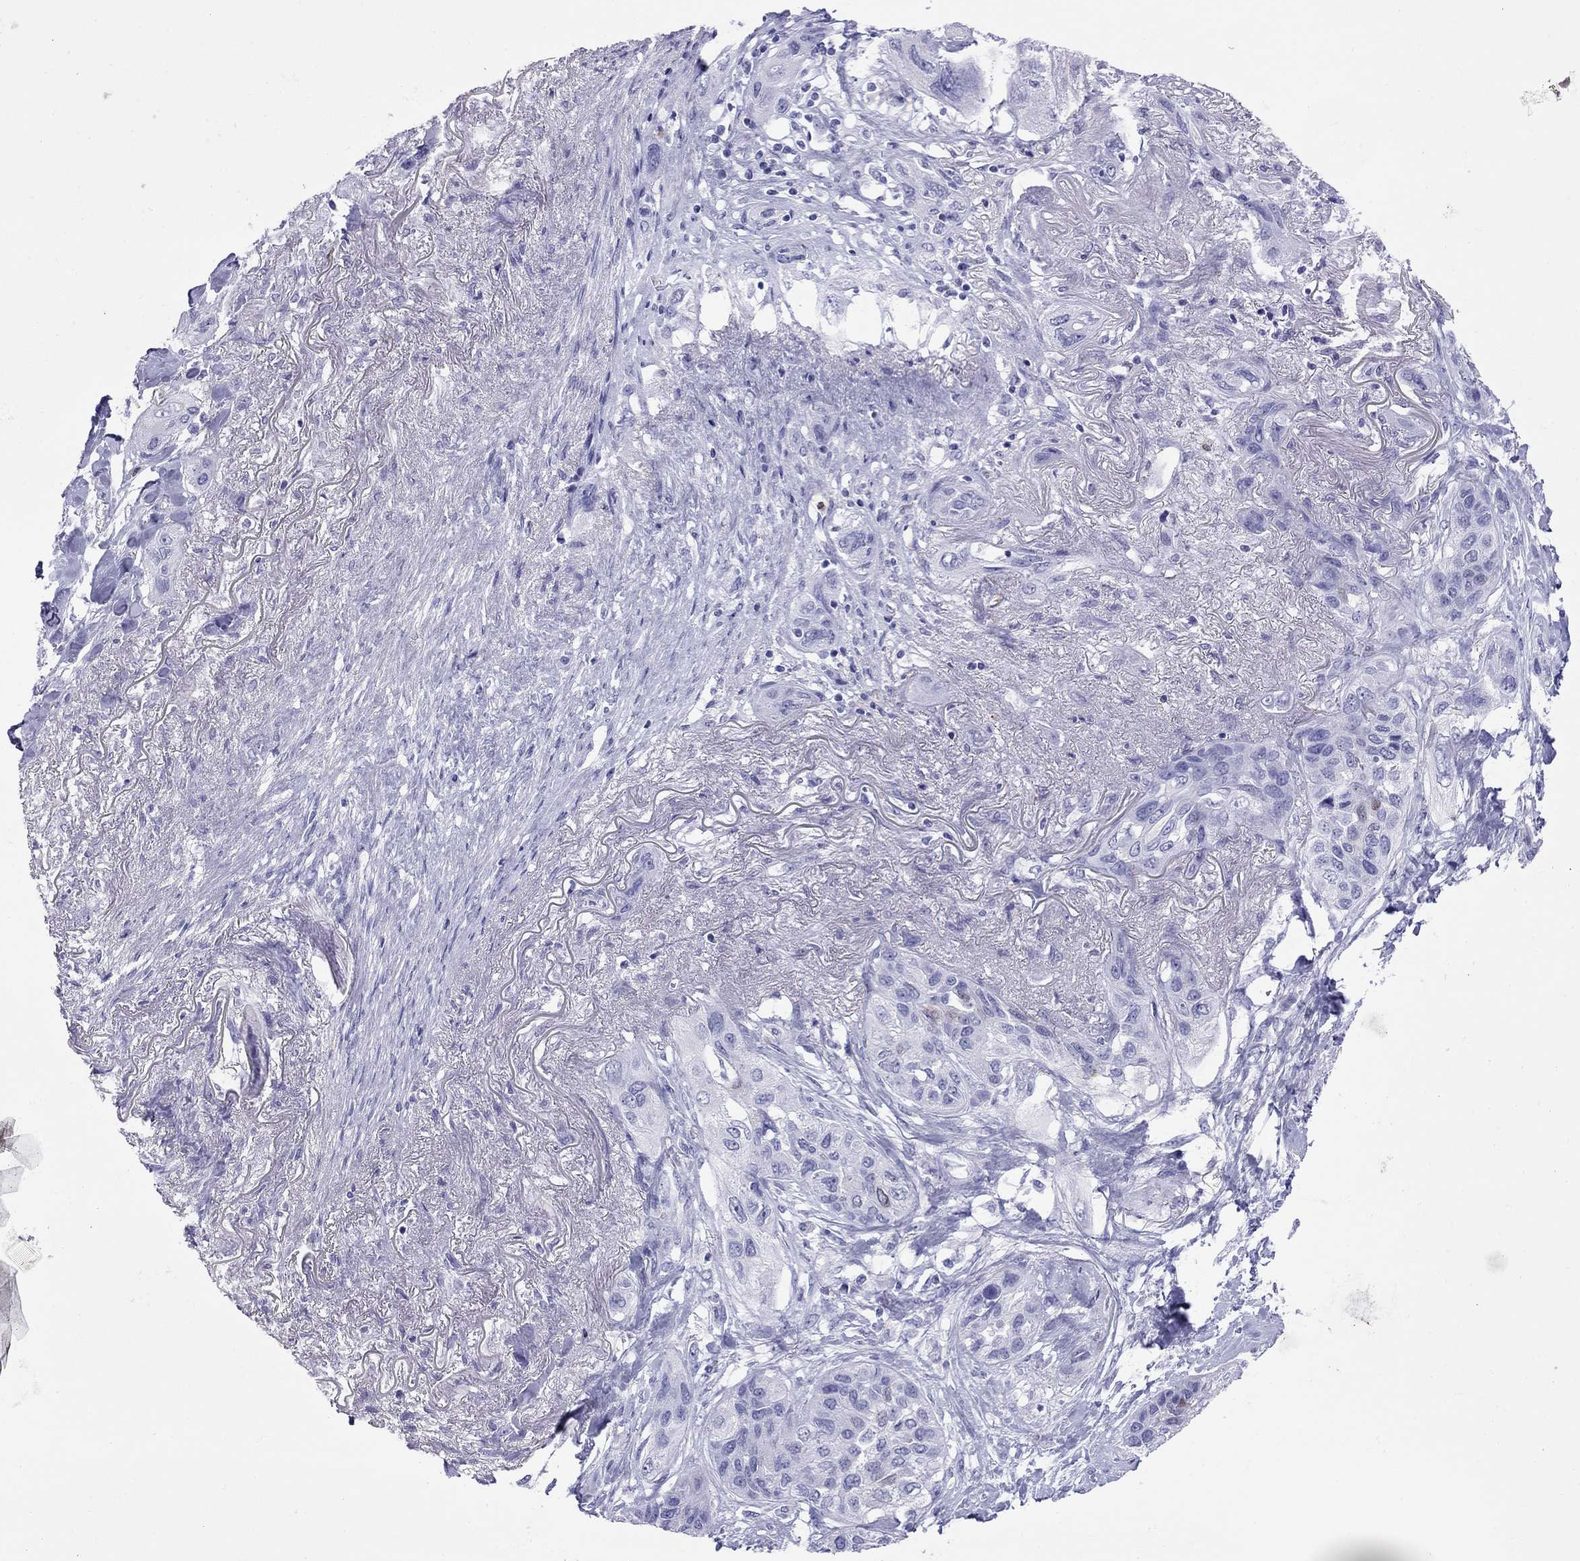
{"staining": {"intensity": "negative", "quantity": "none", "location": "none"}, "tissue": "lung cancer", "cell_type": "Tumor cells", "image_type": "cancer", "snomed": [{"axis": "morphology", "description": "Squamous cell carcinoma, NOS"}, {"axis": "topography", "description": "Lung"}], "caption": "Immunohistochemistry of squamous cell carcinoma (lung) displays no staining in tumor cells. Brightfield microscopy of immunohistochemistry (IHC) stained with DAB (brown) and hematoxylin (blue), captured at high magnification.", "gene": "SLAMF1", "patient": {"sex": "female", "age": 70}}